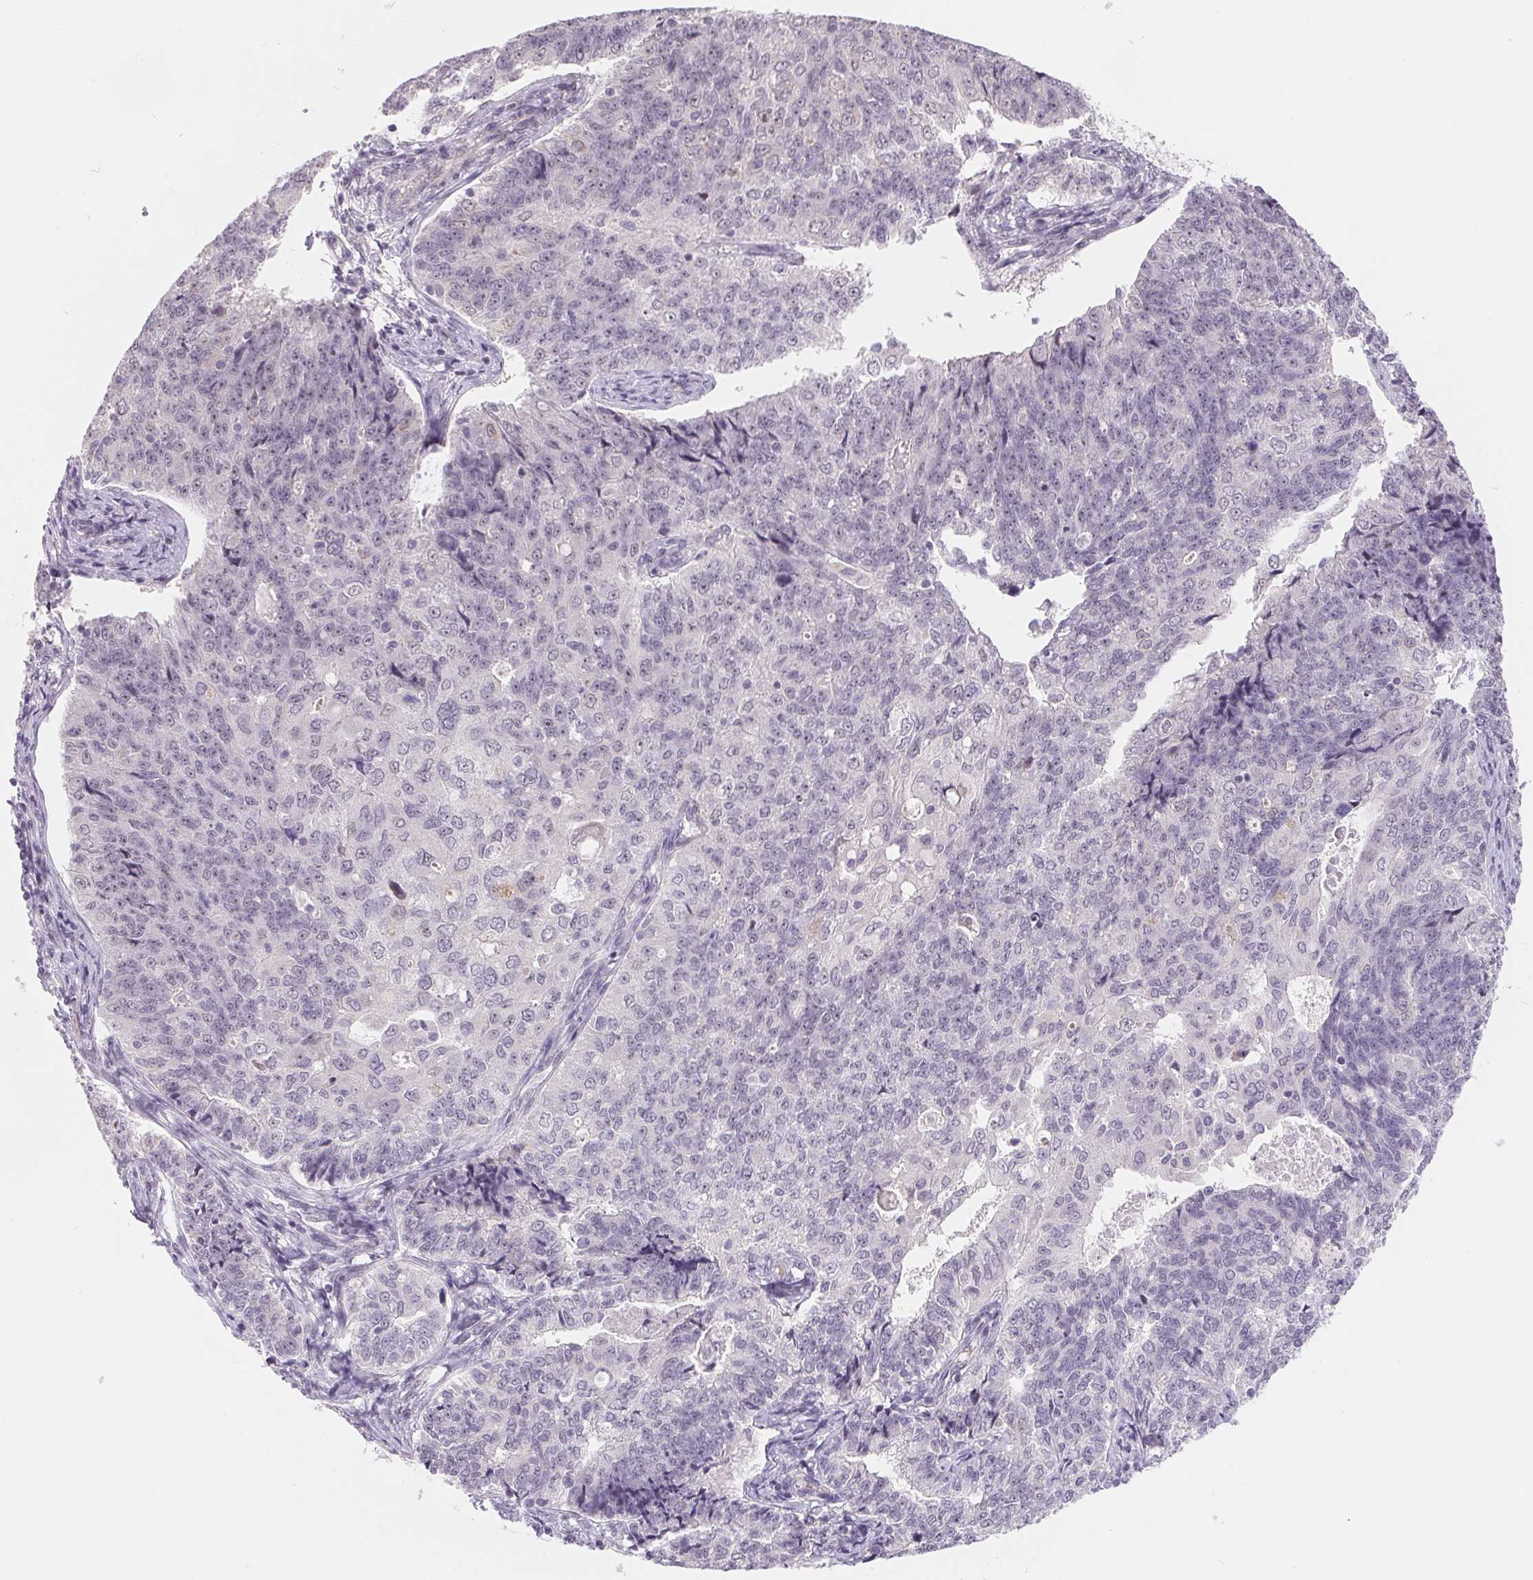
{"staining": {"intensity": "negative", "quantity": "none", "location": "none"}, "tissue": "endometrial cancer", "cell_type": "Tumor cells", "image_type": "cancer", "snomed": [{"axis": "morphology", "description": "Adenocarcinoma, NOS"}, {"axis": "topography", "description": "Endometrium"}], "caption": "IHC of human endometrial cancer demonstrates no positivity in tumor cells.", "gene": "LCA5L", "patient": {"sex": "female", "age": 43}}